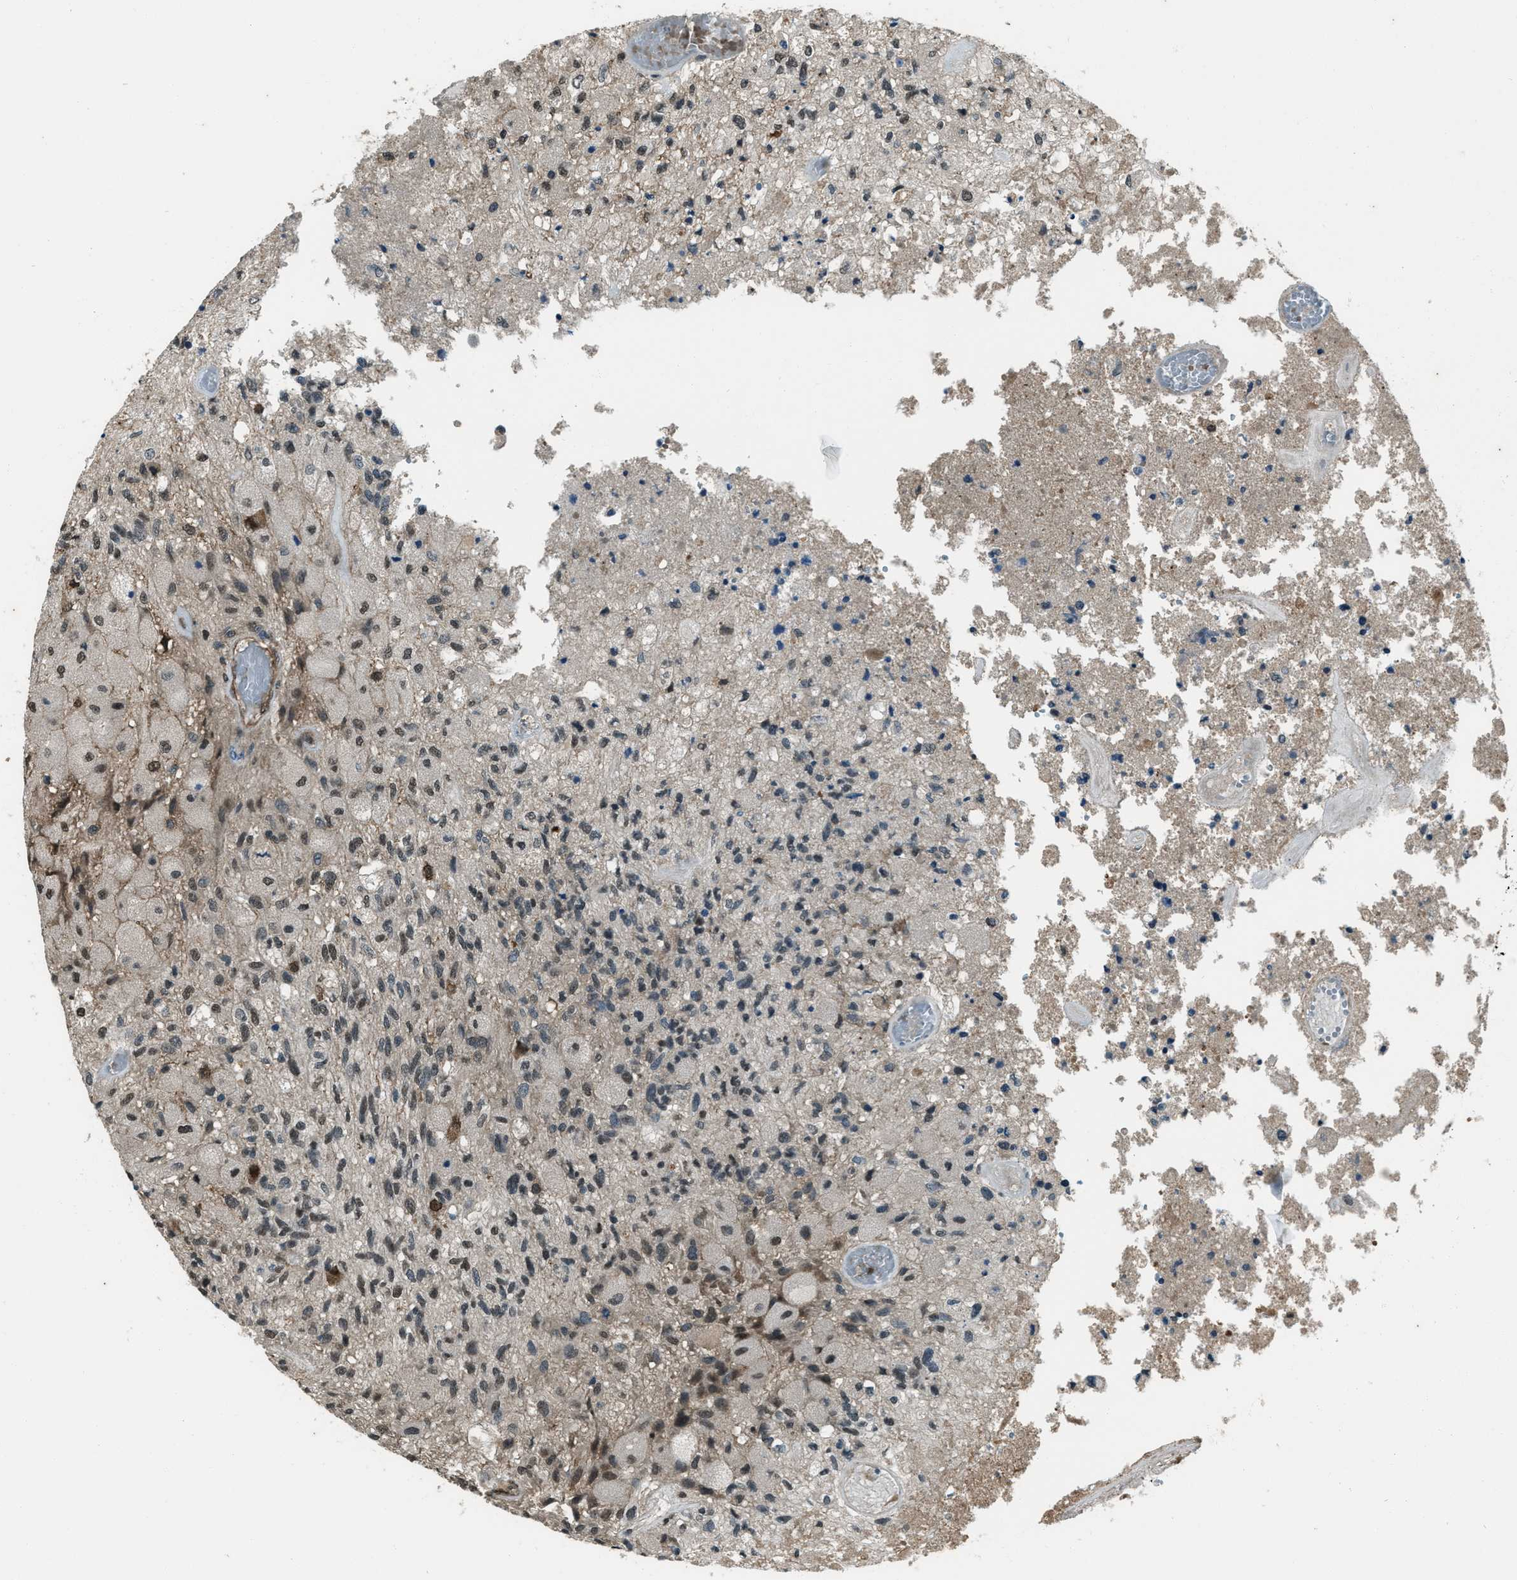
{"staining": {"intensity": "weak", "quantity": "<25%", "location": "nuclear"}, "tissue": "glioma", "cell_type": "Tumor cells", "image_type": "cancer", "snomed": [{"axis": "morphology", "description": "Normal tissue, NOS"}, {"axis": "morphology", "description": "Glioma, malignant, High grade"}, {"axis": "topography", "description": "Cerebral cortex"}], "caption": "Immunohistochemistry (IHC) of glioma shows no positivity in tumor cells.", "gene": "SVIL", "patient": {"sex": "male", "age": 77}}